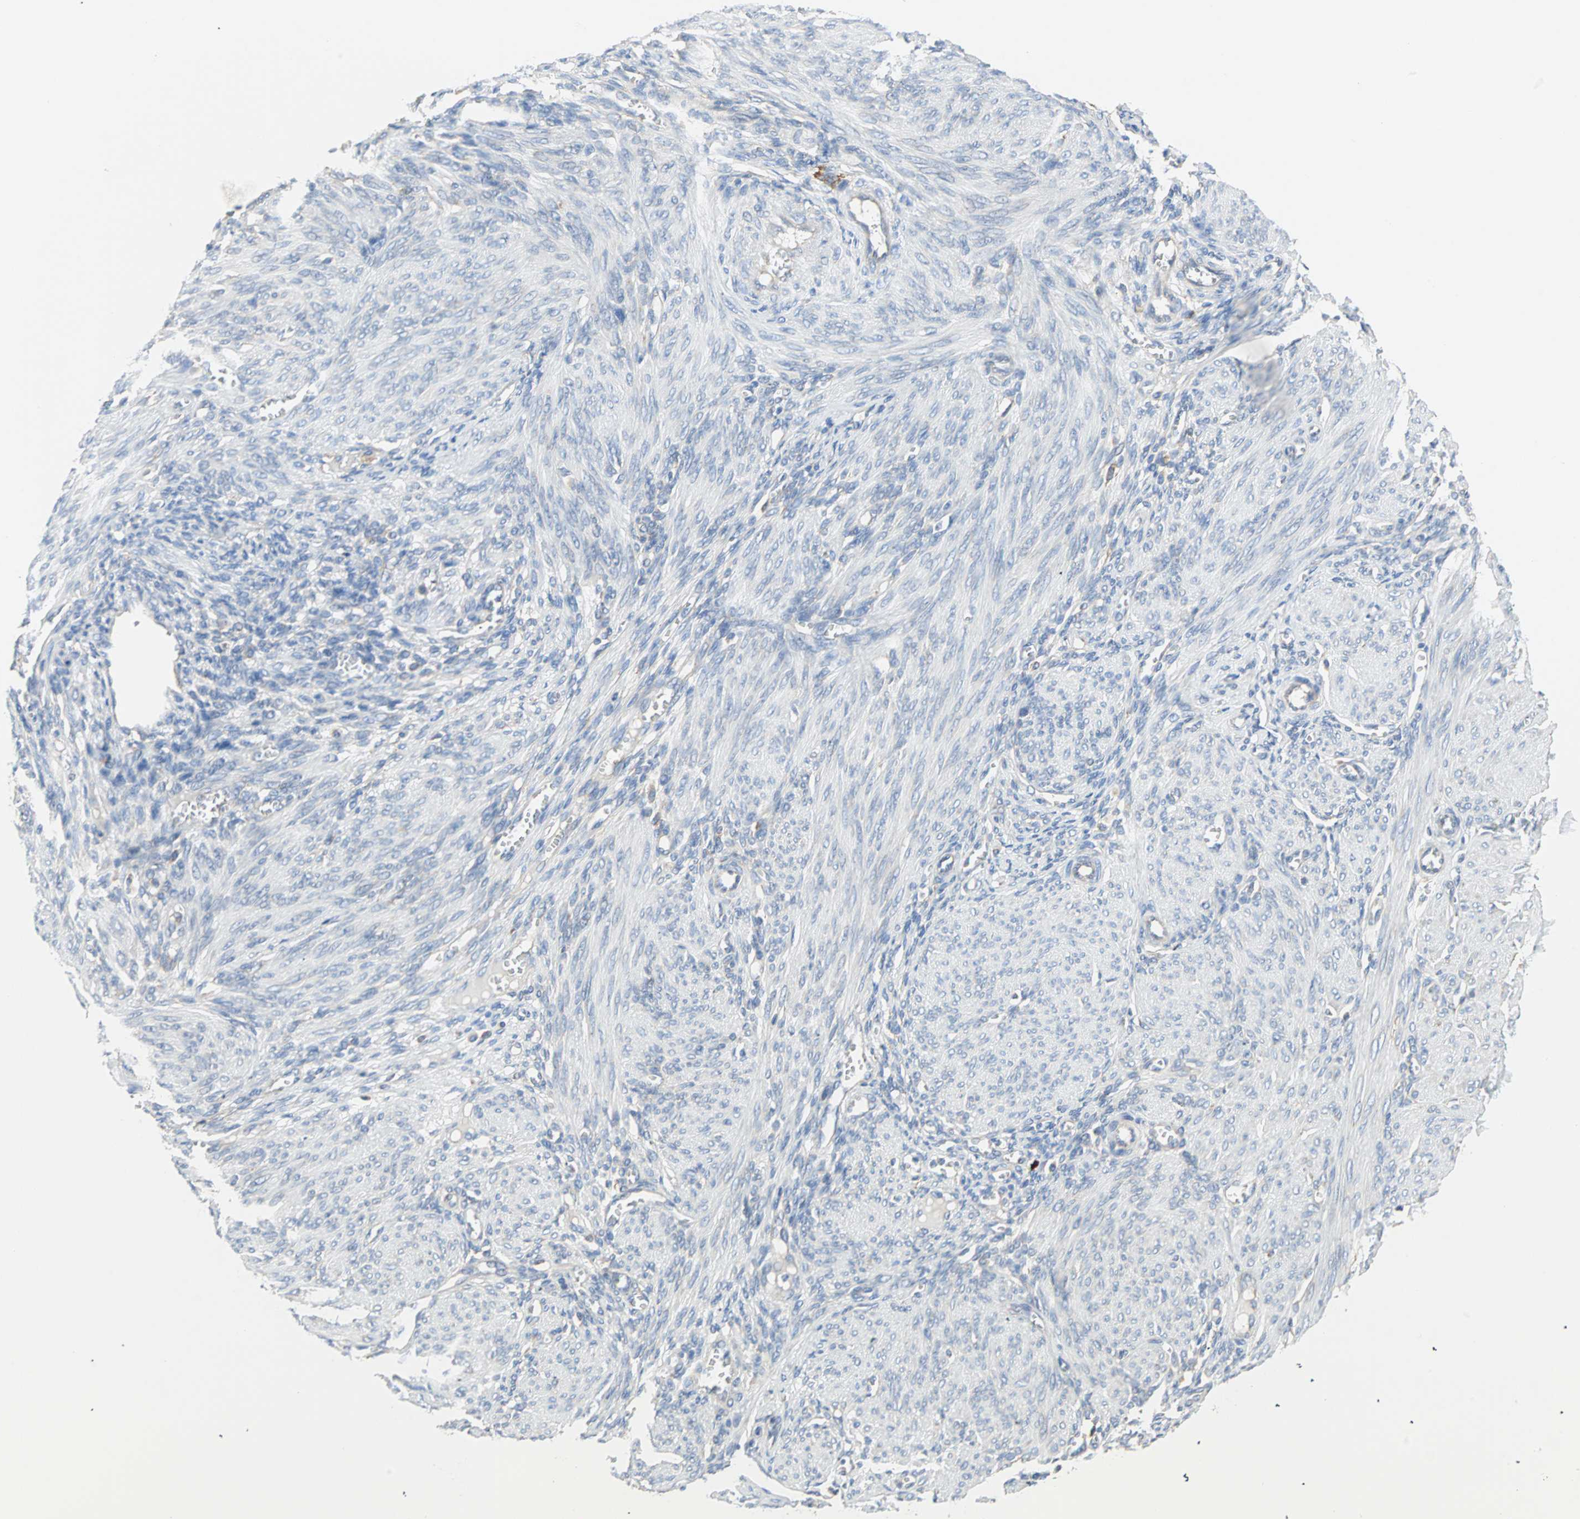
{"staining": {"intensity": "negative", "quantity": "none", "location": "none"}, "tissue": "endometrium", "cell_type": "Cells in endometrial stroma", "image_type": "normal", "snomed": [{"axis": "morphology", "description": "Normal tissue, NOS"}, {"axis": "topography", "description": "Endometrium"}], "caption": "Protein analysis of normal endometrium reveals no significant positivity in cells in endometrial stroma.", "gene": "PLCXD1", "patient": {"sex": "female", "age": 72}}